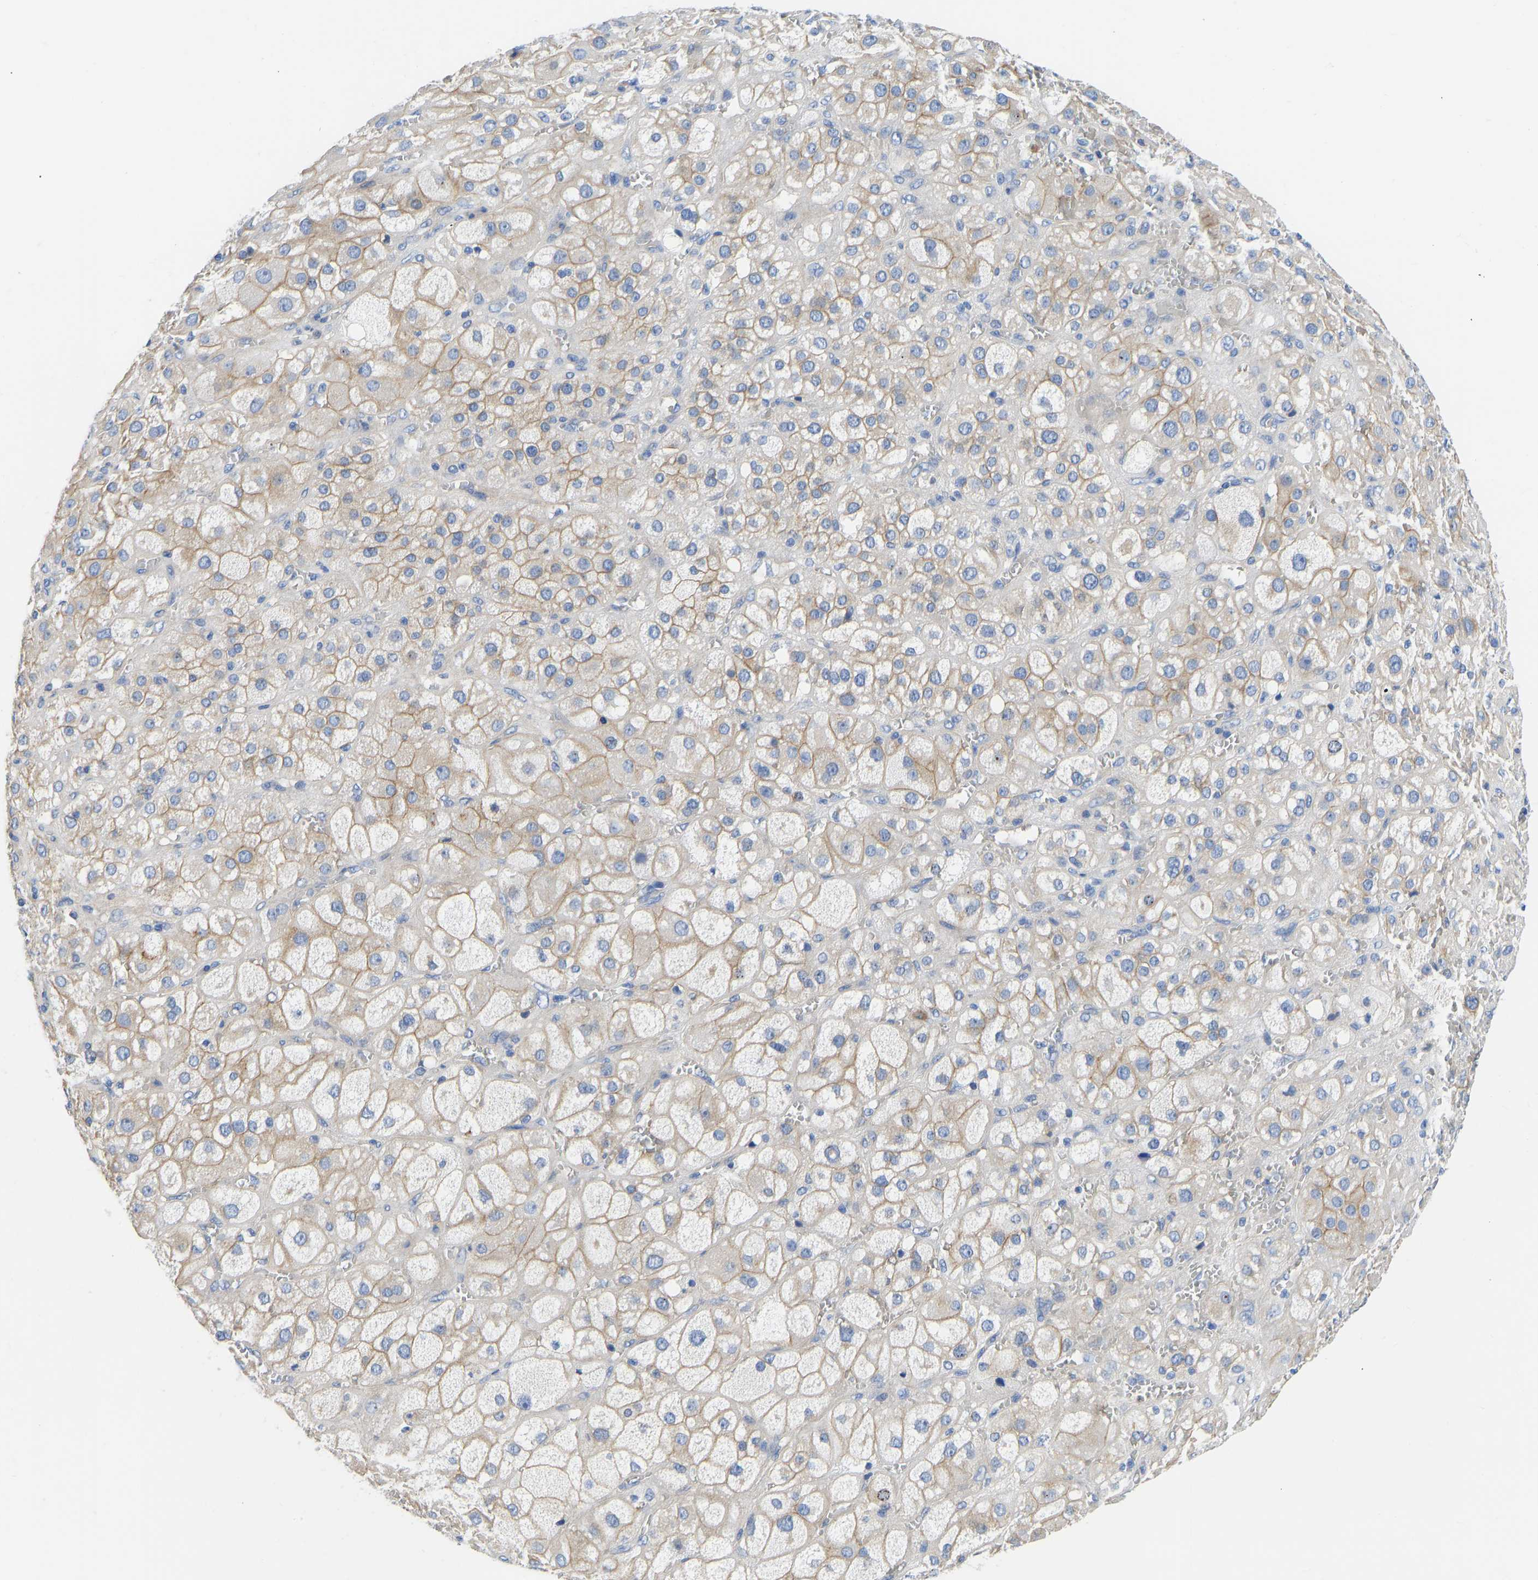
{"staining": {"intensity": "moderate", "quantity": "25%-75%", "location": "cytoplasmic/membranous"}, "tissue": "adrenal gland", "cell_type": "Glandular cells", "image_type": "normal", "snomed": [{"axis": "morphology", "description": "Normal tissue, NOS"}, {"axis": "topography", "description": "Adrenal gland"}], "caption": "High-magnification brightfield microscopy of unremarkable adrenal gland stained with DAB (brown) and counterstained with hematoxylin (blue). glandular cells exhibit moderate cytoplasmic/membranous positivity is present in approximately25%-75% of cells.", "gene": "CHAD", "patient": {"sex": "female", "age": 47}}